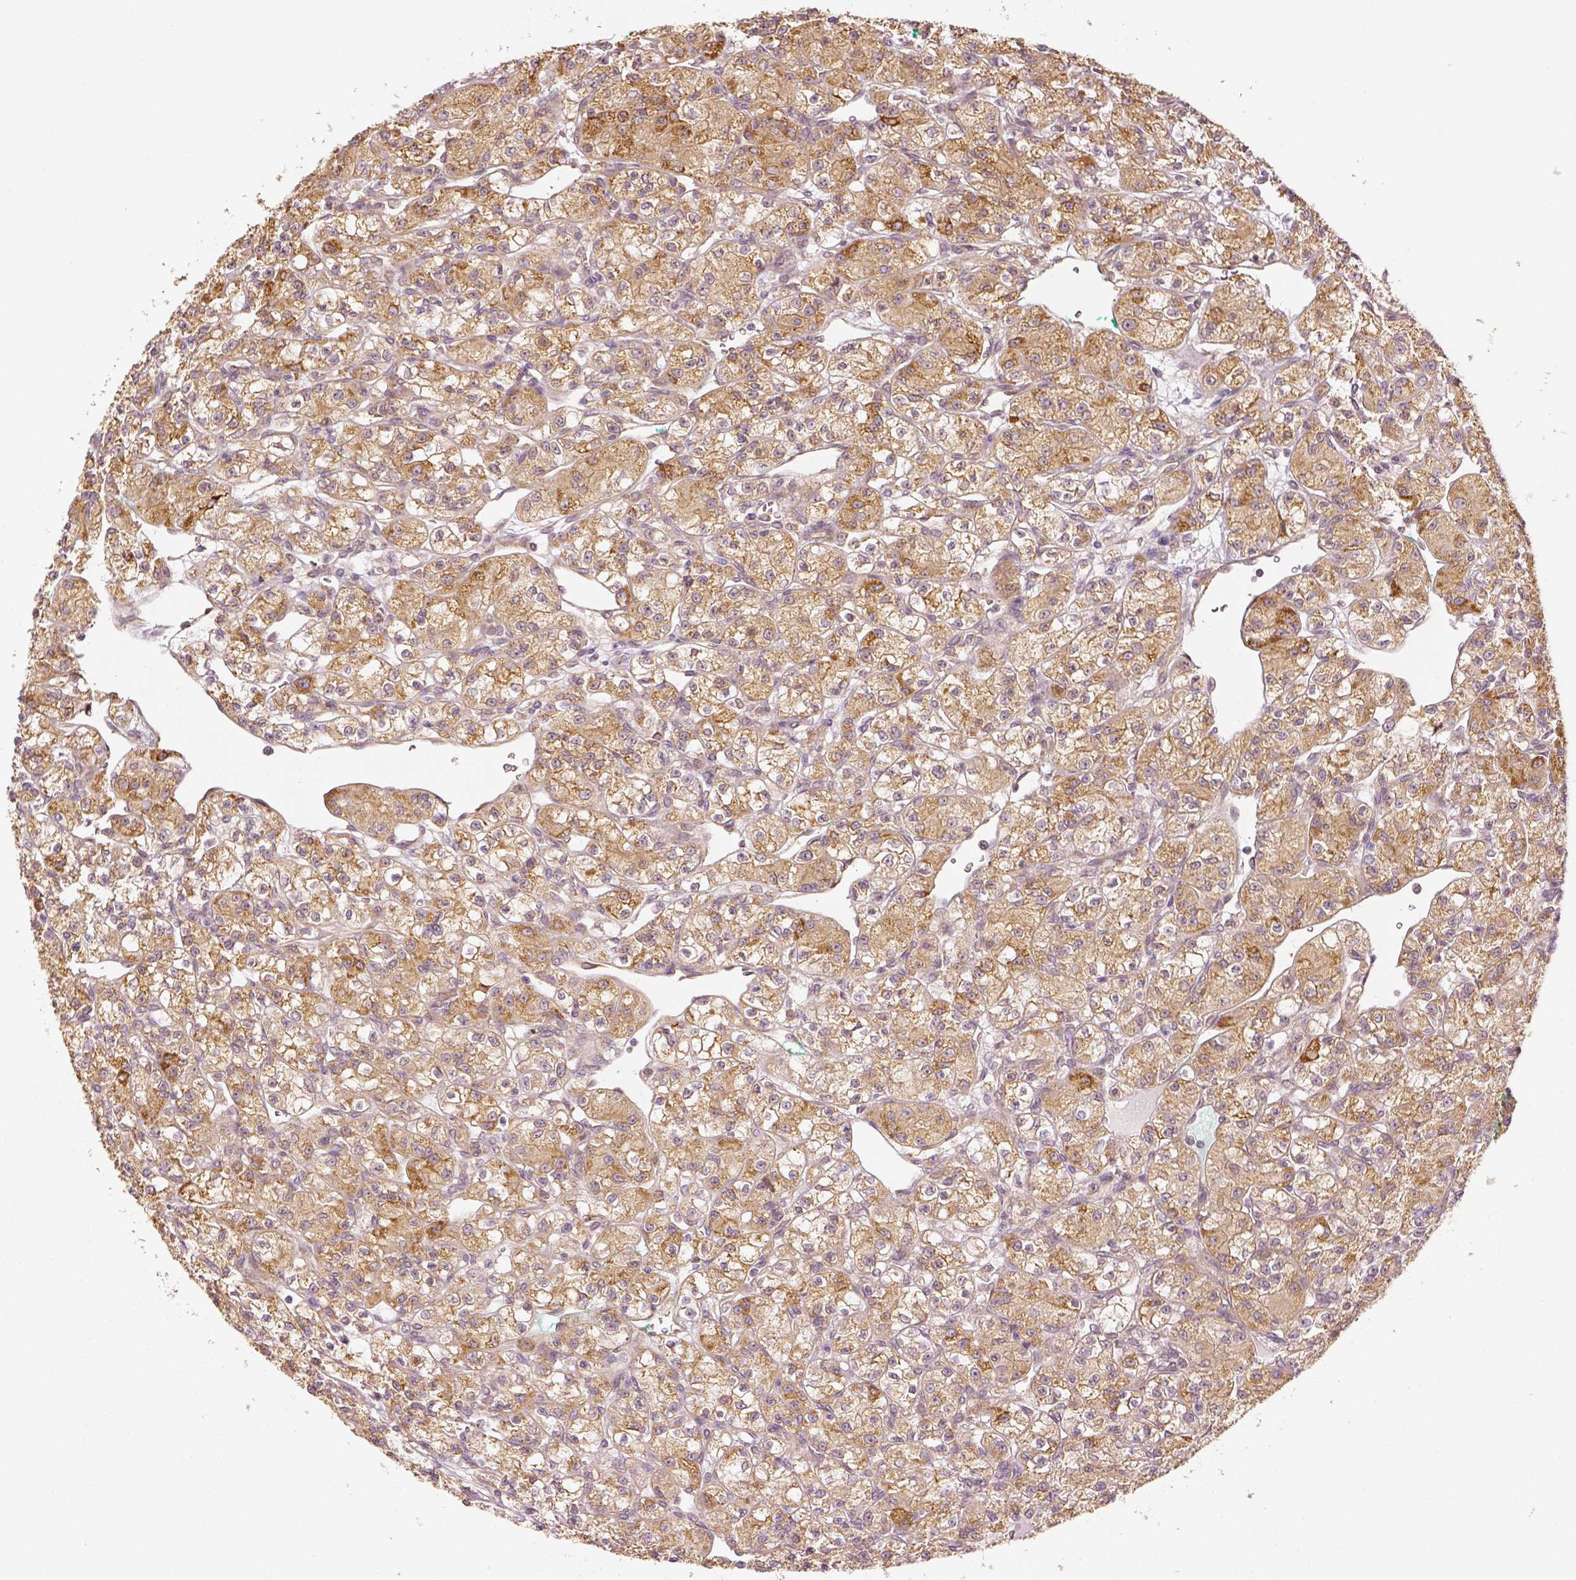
{"staining": {"intensity": "moderate", "quantity": ">75%", "location": "cytoplasmic/membranous"}, "tissue": "renal cancer", "cell_type": "Tumor cells", "image_type": "cancer", "snomed": [{"axis": "morphology", "description": "Adenocarcinoma, NOS"}, {"axis": "topography", "description": "Kidney"}], "caption": "Renal cancer was stained to show a protein in brown. There is medium levels of moderate cytoplasmic/membranous positivity in approximately >75% of tumor cells.", "gene": "PAIP1", "patient": {"sex": "female", "age": 70}}